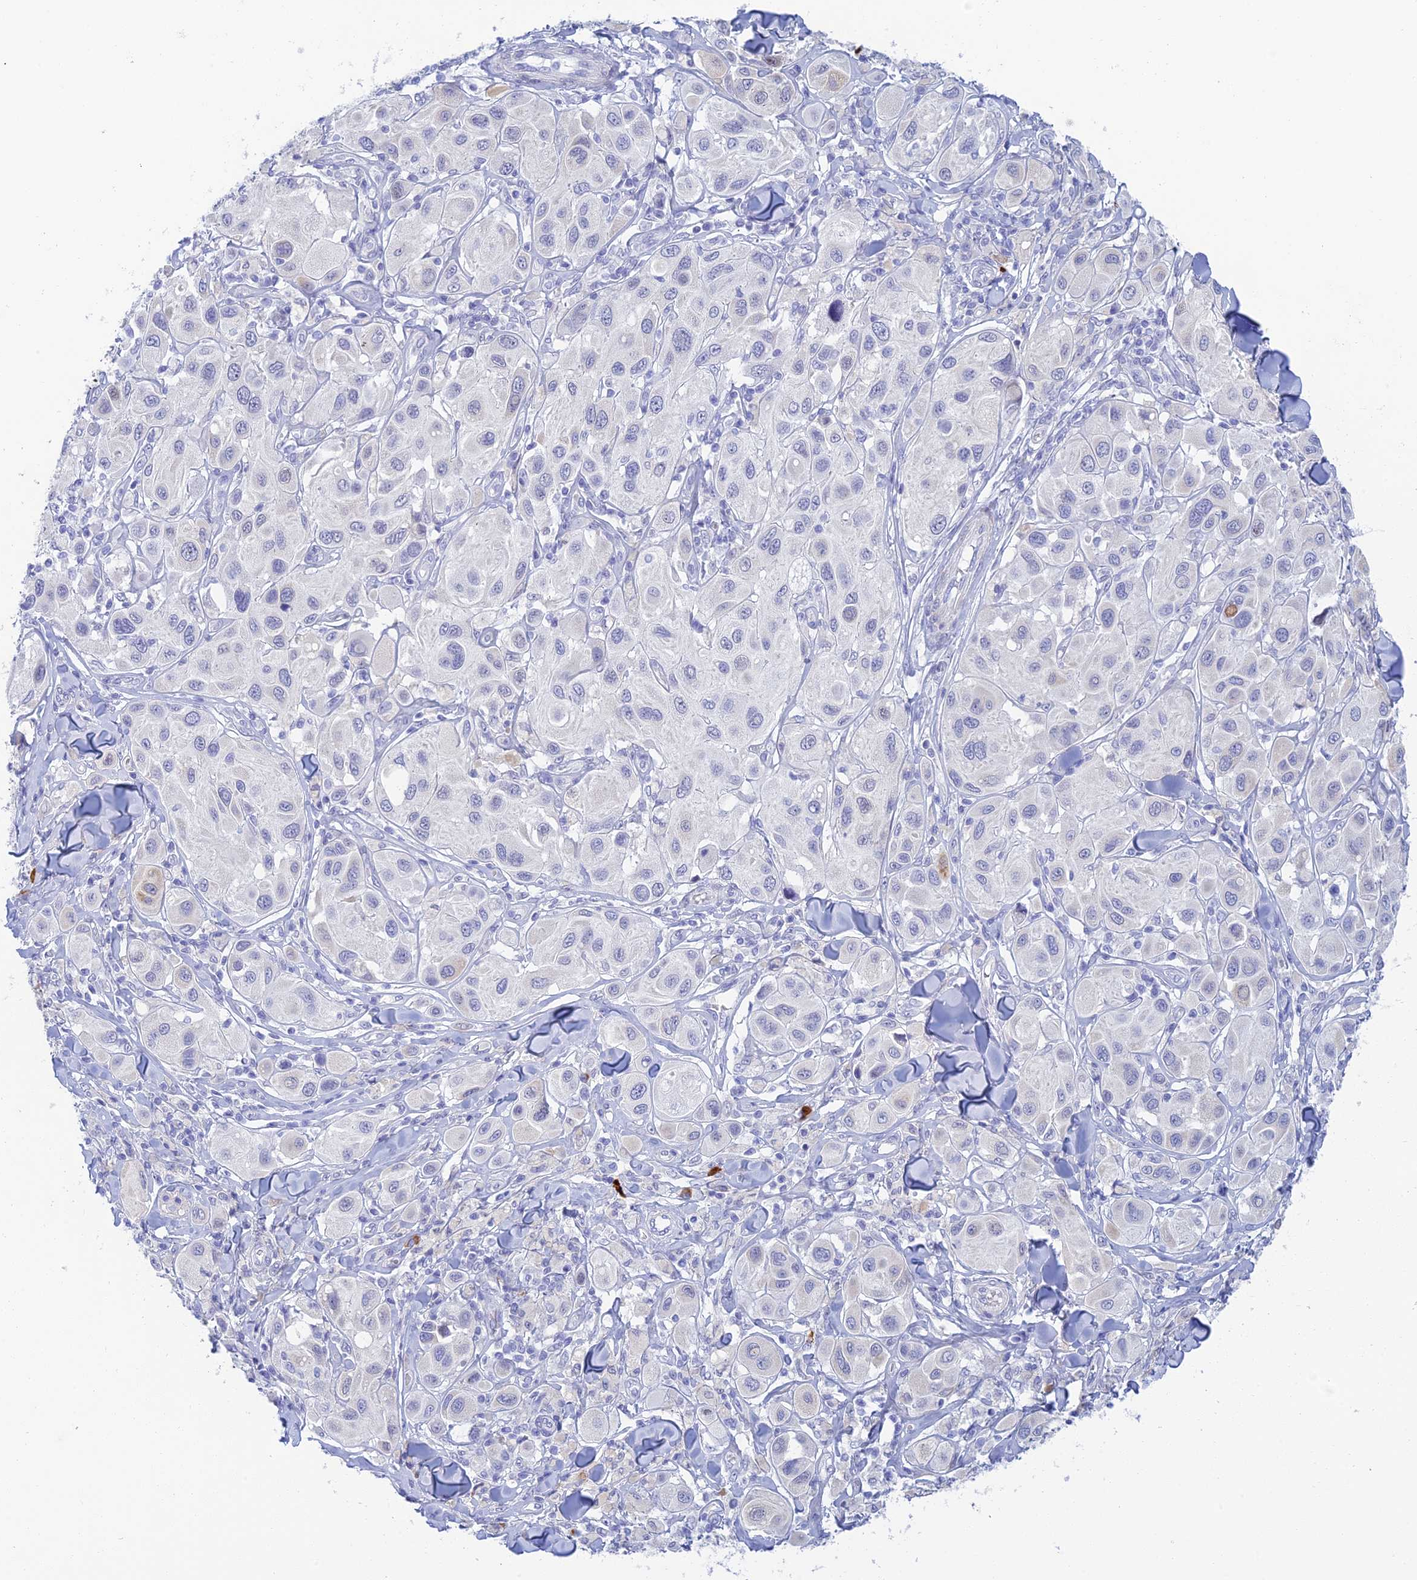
{"staining": {"intensity": "negative", "quantity": "none", "location": "none"}, "tissue": "melanoma", "cell_type": "Tumor cells", "image_type": "cancer", "snomed": [{"axis": "morphology", "description": "Malignant melanoma, Metastatic site"}, {"axis": "topography", "description": "Skin"}], "caption": "This image is of malignant melanoma (metastatic site) stained with immunohistochemistry (IHC) to label a protein in brown with the nuclei are counter-stained blue. There is no expression in tumor cells.", "gene": "CEP152", "patient": {"sex": "male", "age": 41}}